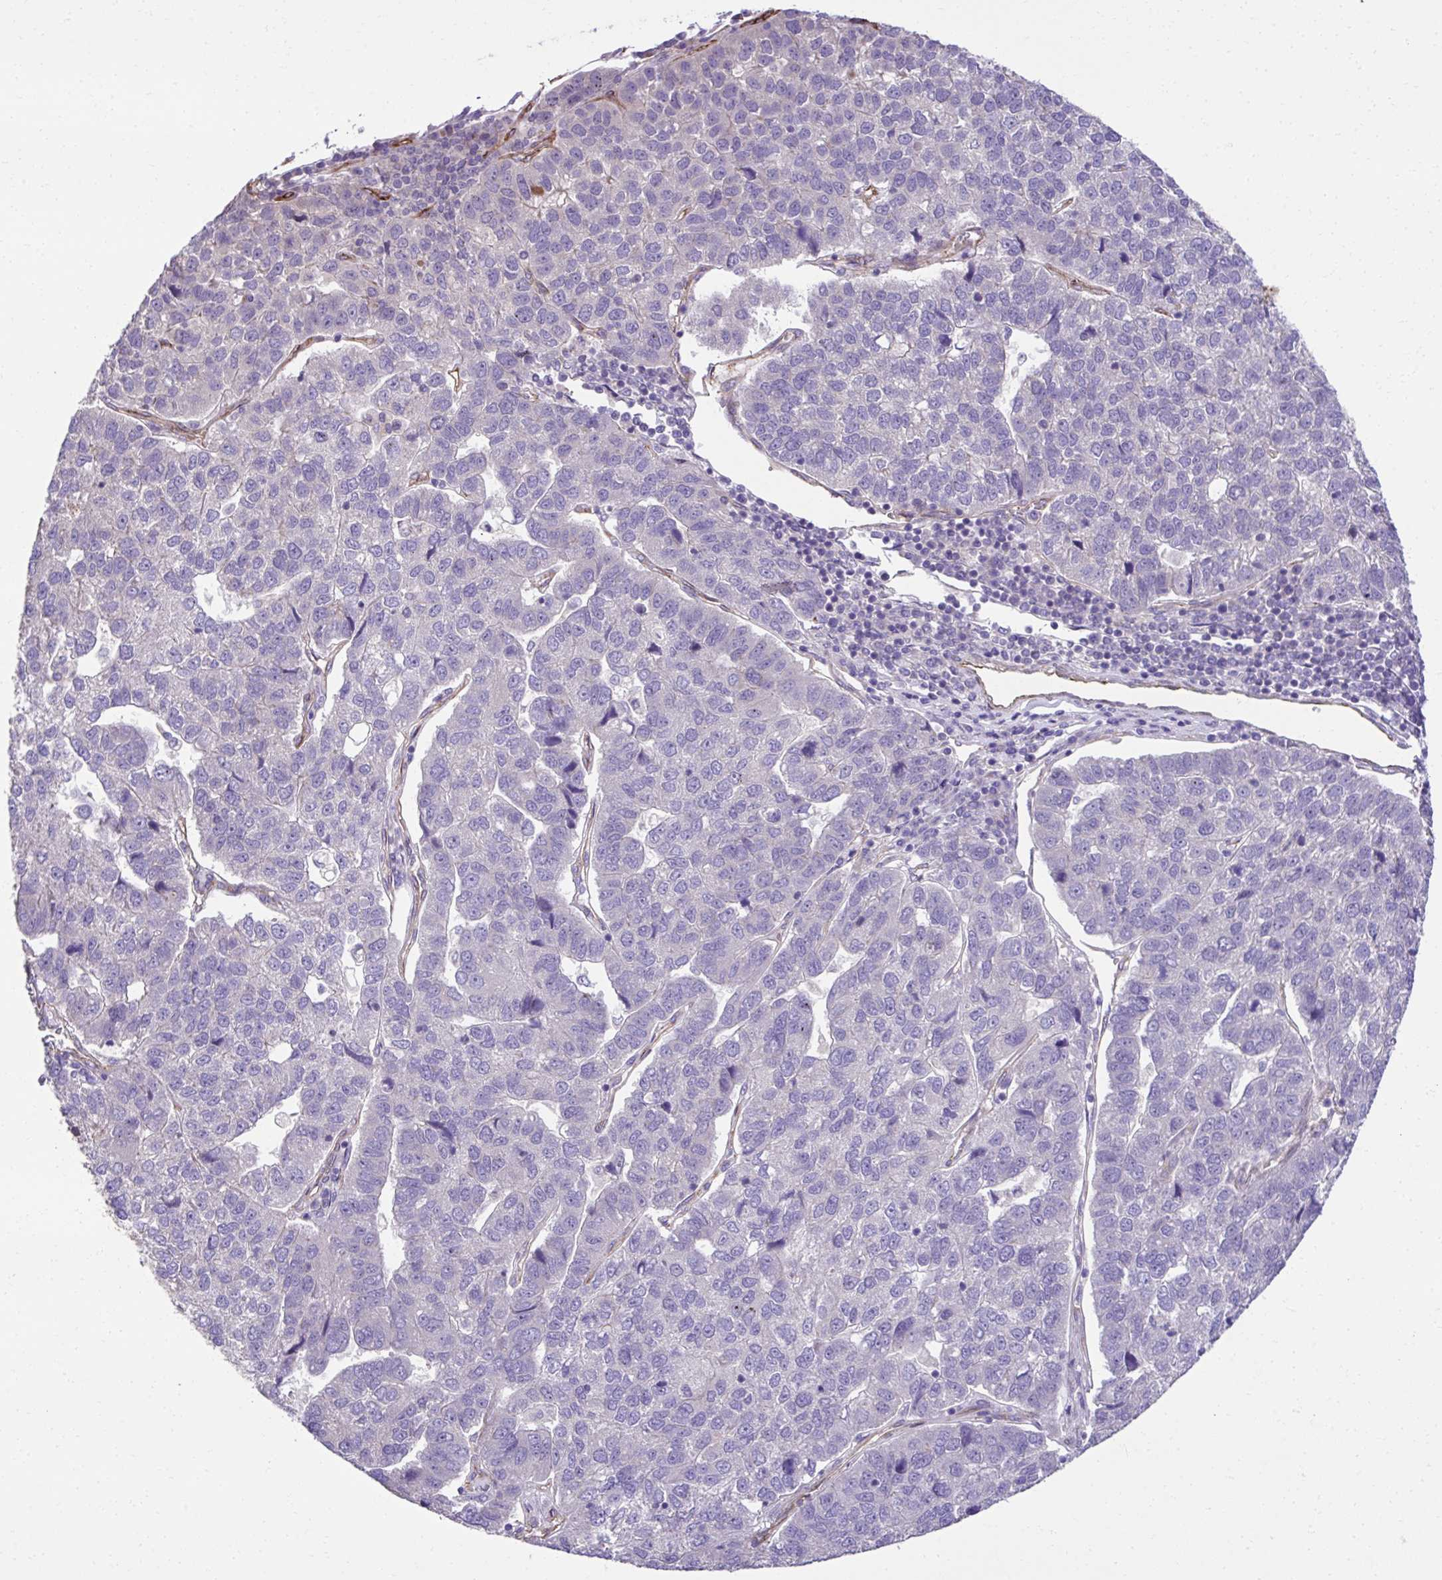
{"staining": {"intensity": "negative", "quantity": "none", "location": "none"}, "tissue": "pancreatic cancer", "cell_type": "Tumor cells", "image_type": "cancer", "snomed": [{"axis": "morphology", "description": "Adenocarcinoma, NOS"}, {"axis": "topography", "description": "Pancreas"}], "caption": "DAB immunohistochemical staining of human pancreatic cancer (adenocarcinoma) exhibits no significant positivity in tumor cells.", "gene": "TRIM52", "patient": {"sex": "female", "age": 61}}